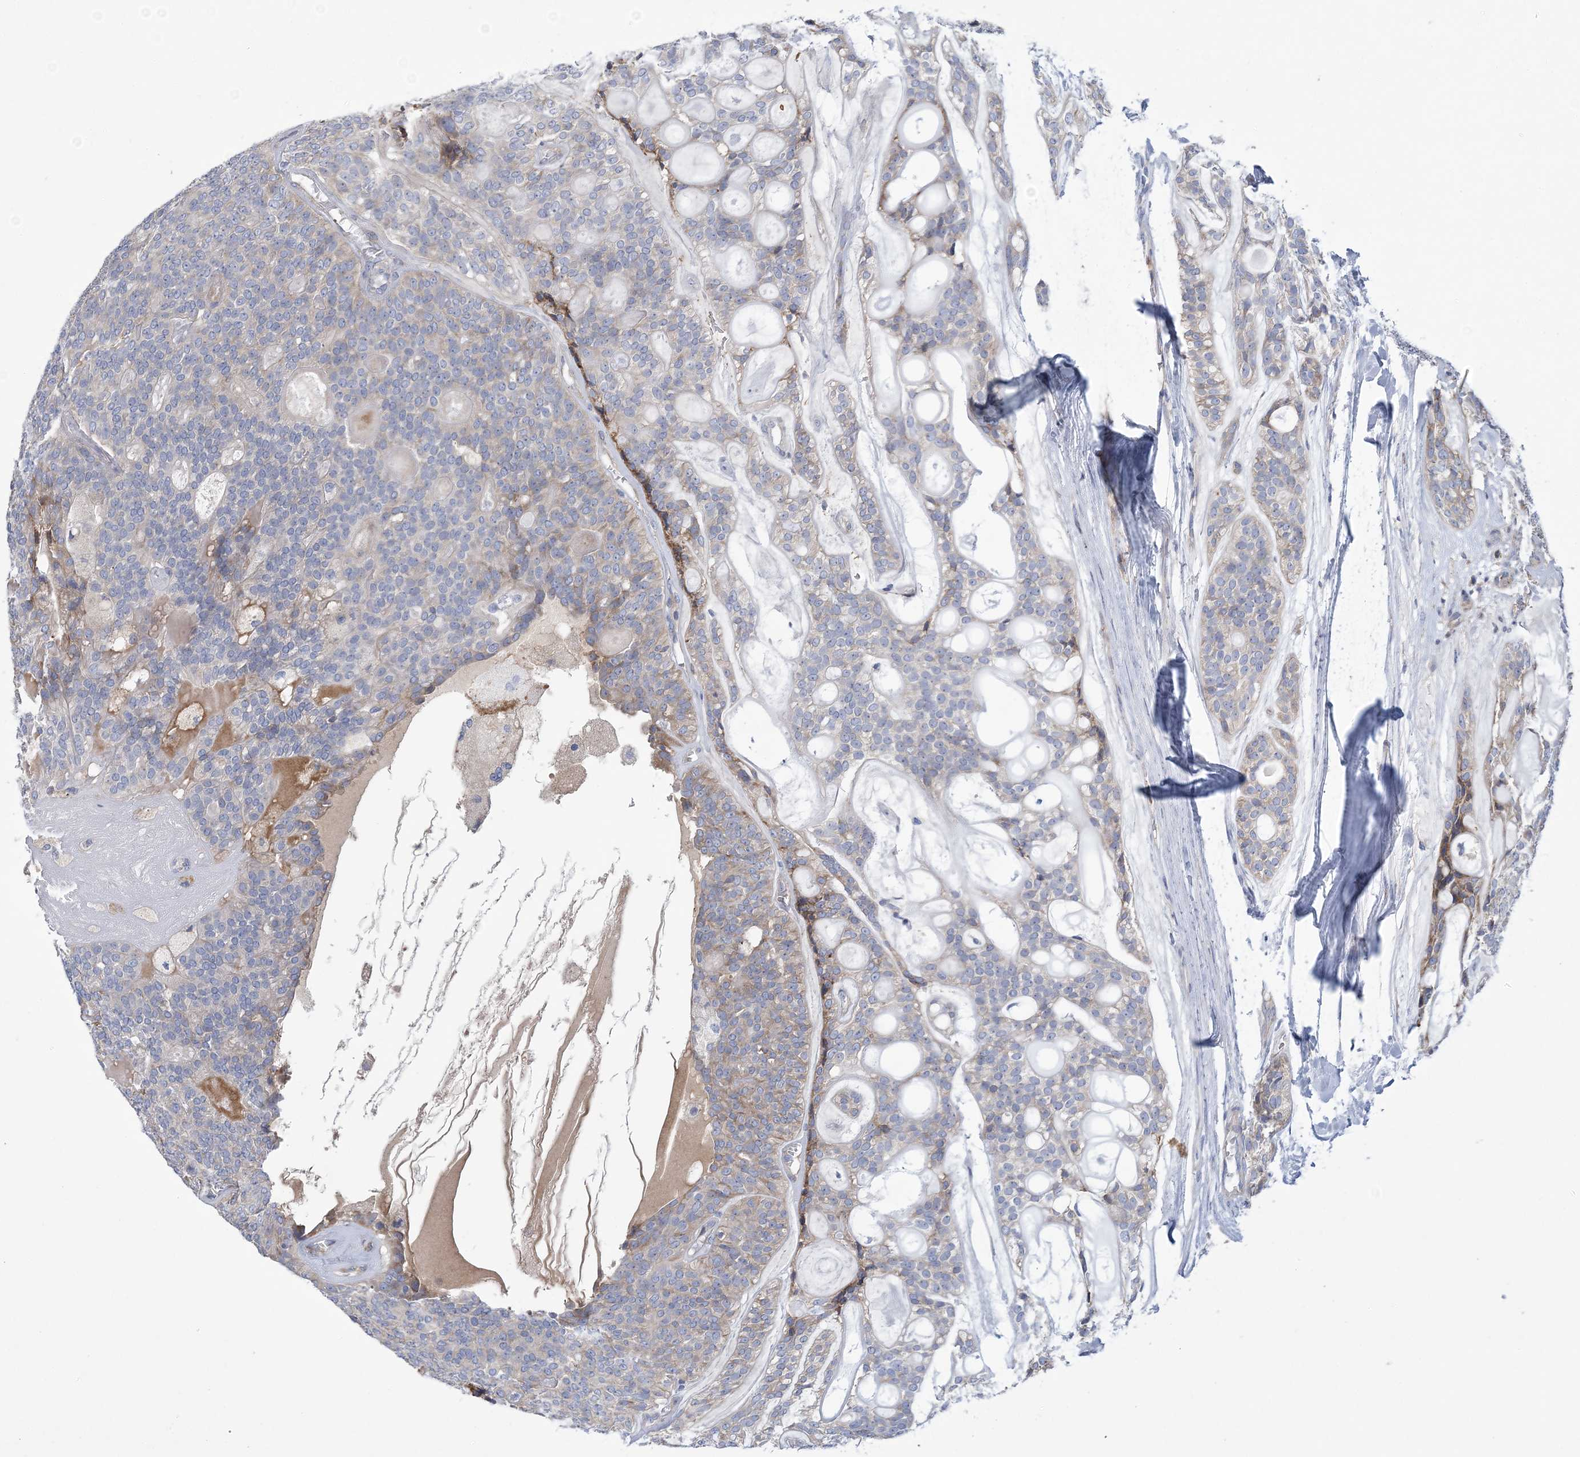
{"staining": {"intensity": "weak", "quantity": "<25%", "location": "cytoplasmic/membranous"}, "tissue": "head and neck cancer", "cell_type": "Tumor cells", "image_type": "cancer", "snomed": [{"axis": "morphology", "description": "Adenocarcinoma, NOS"}, {"axis": "topography", "description": "Head-Neck"}], "caption": "Tumor cells show no significant staining in head and neck cancer.", "gene": "ARSJ", "patient": {"sex": "male", "age": 66}}